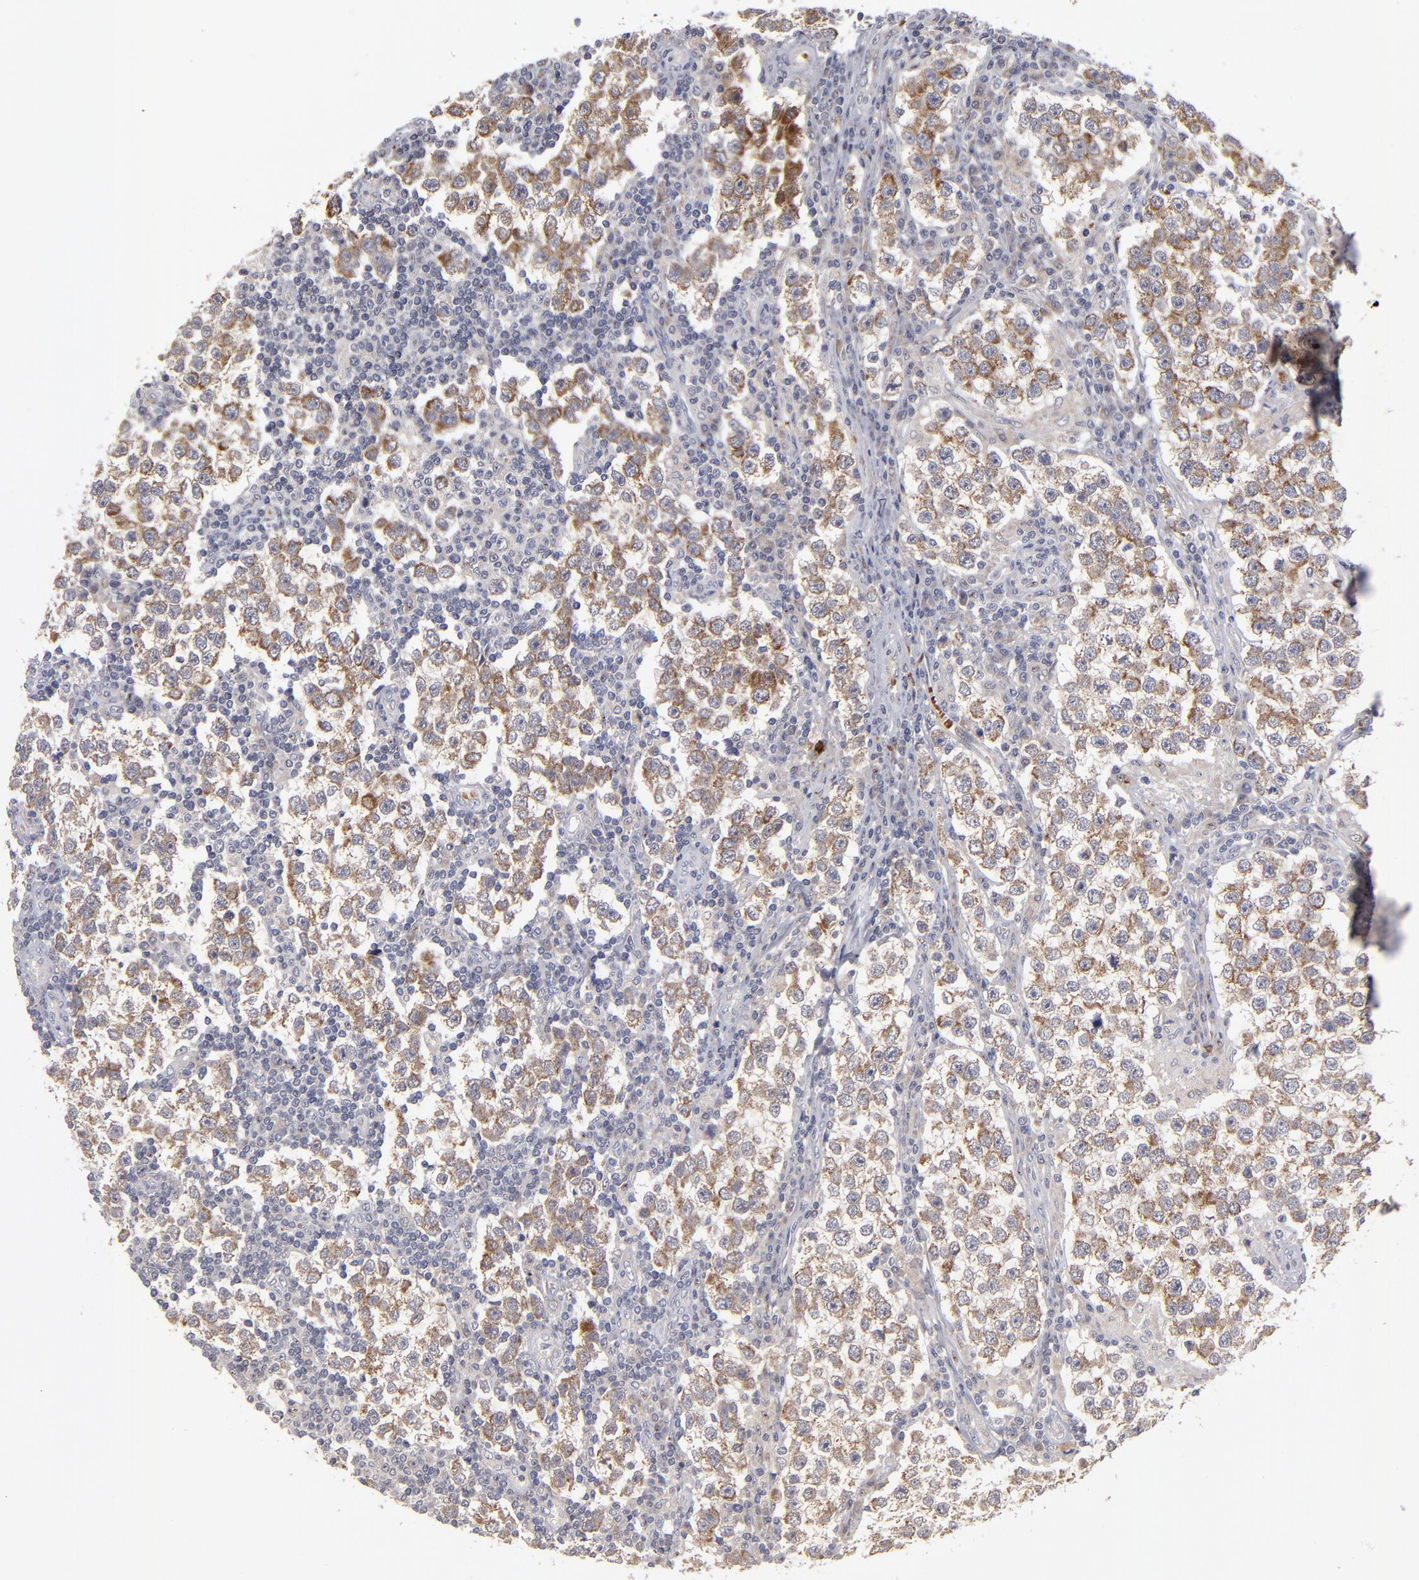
{"staining": {"intensity": "moderate", "quantity": ">75%", "location": "cytoplasmic/membranous"}, "tissue": "testis cancer", "cell_type": "Tumor cells", "image_type": "cancer", "snomed": [{"axis": "morphology", "description": "Seminoma, NOS"}, {"axis": "topography", "description": "Testis"}], "caption": "Testis cancer stained for a protein (brown) shows moderate cytoplasmic/membranous positive positivity in about >75% of tumor cells.", "gene": "EXD2", "patient": {"sex": "male", "age": 36}}